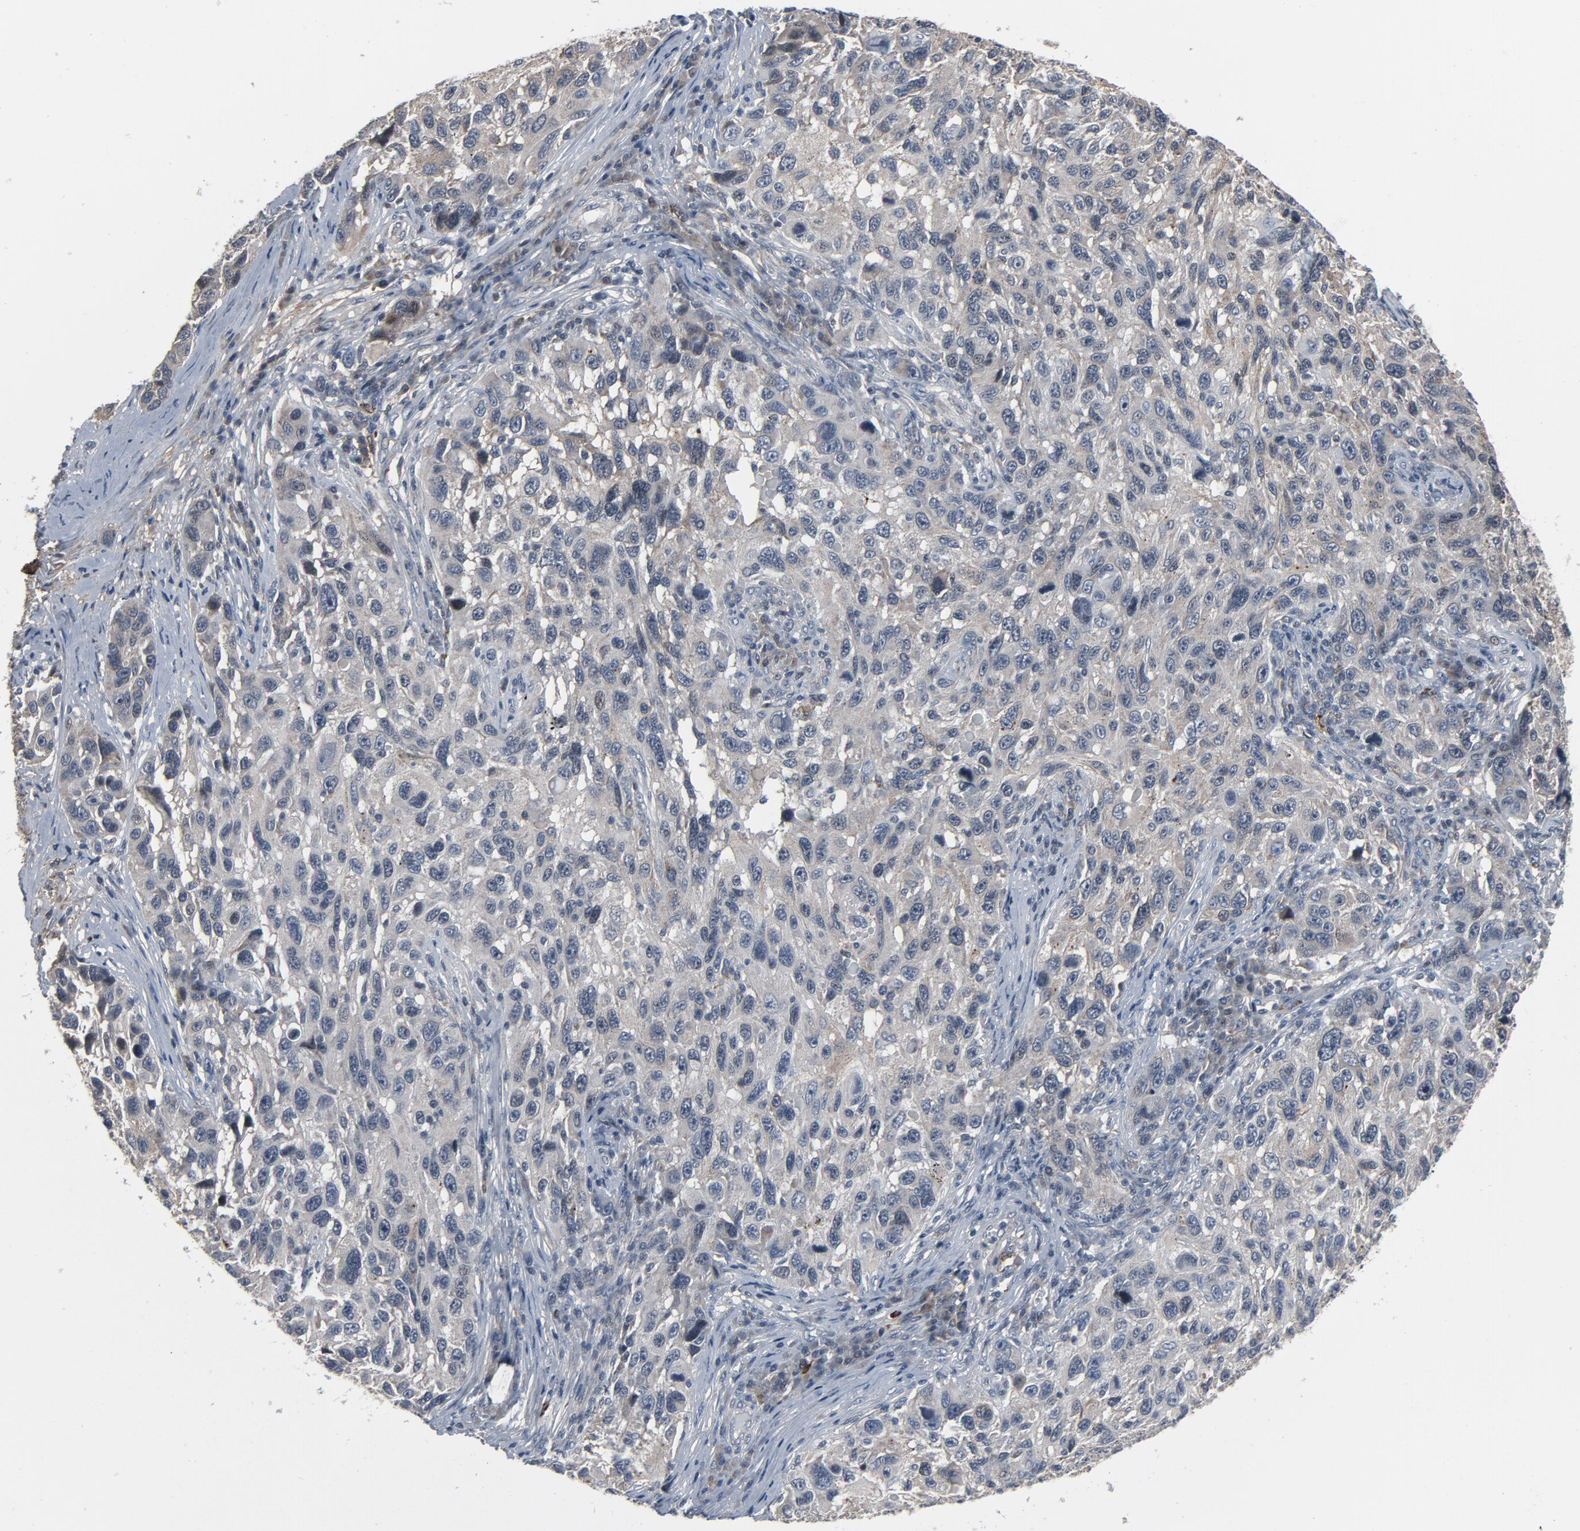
{"staining": {"intensity": "negative", "quantity": "none", "location": "none"}, "tissue": "melanoma", "cell_type": "Tumor cells", "image_type": "cancer", "snomed": [{"axis": "morphology", "description": "Malignant melanoma, NOS"}, {"axis": "topography", "description": "Skin"}], "caption": "This is an immunohistochemistry (IHC) image of melanoma. There is no positivity in tumor cells.", "gene": "PDZD4", "patient": {"sex": "male", "age": 53}}